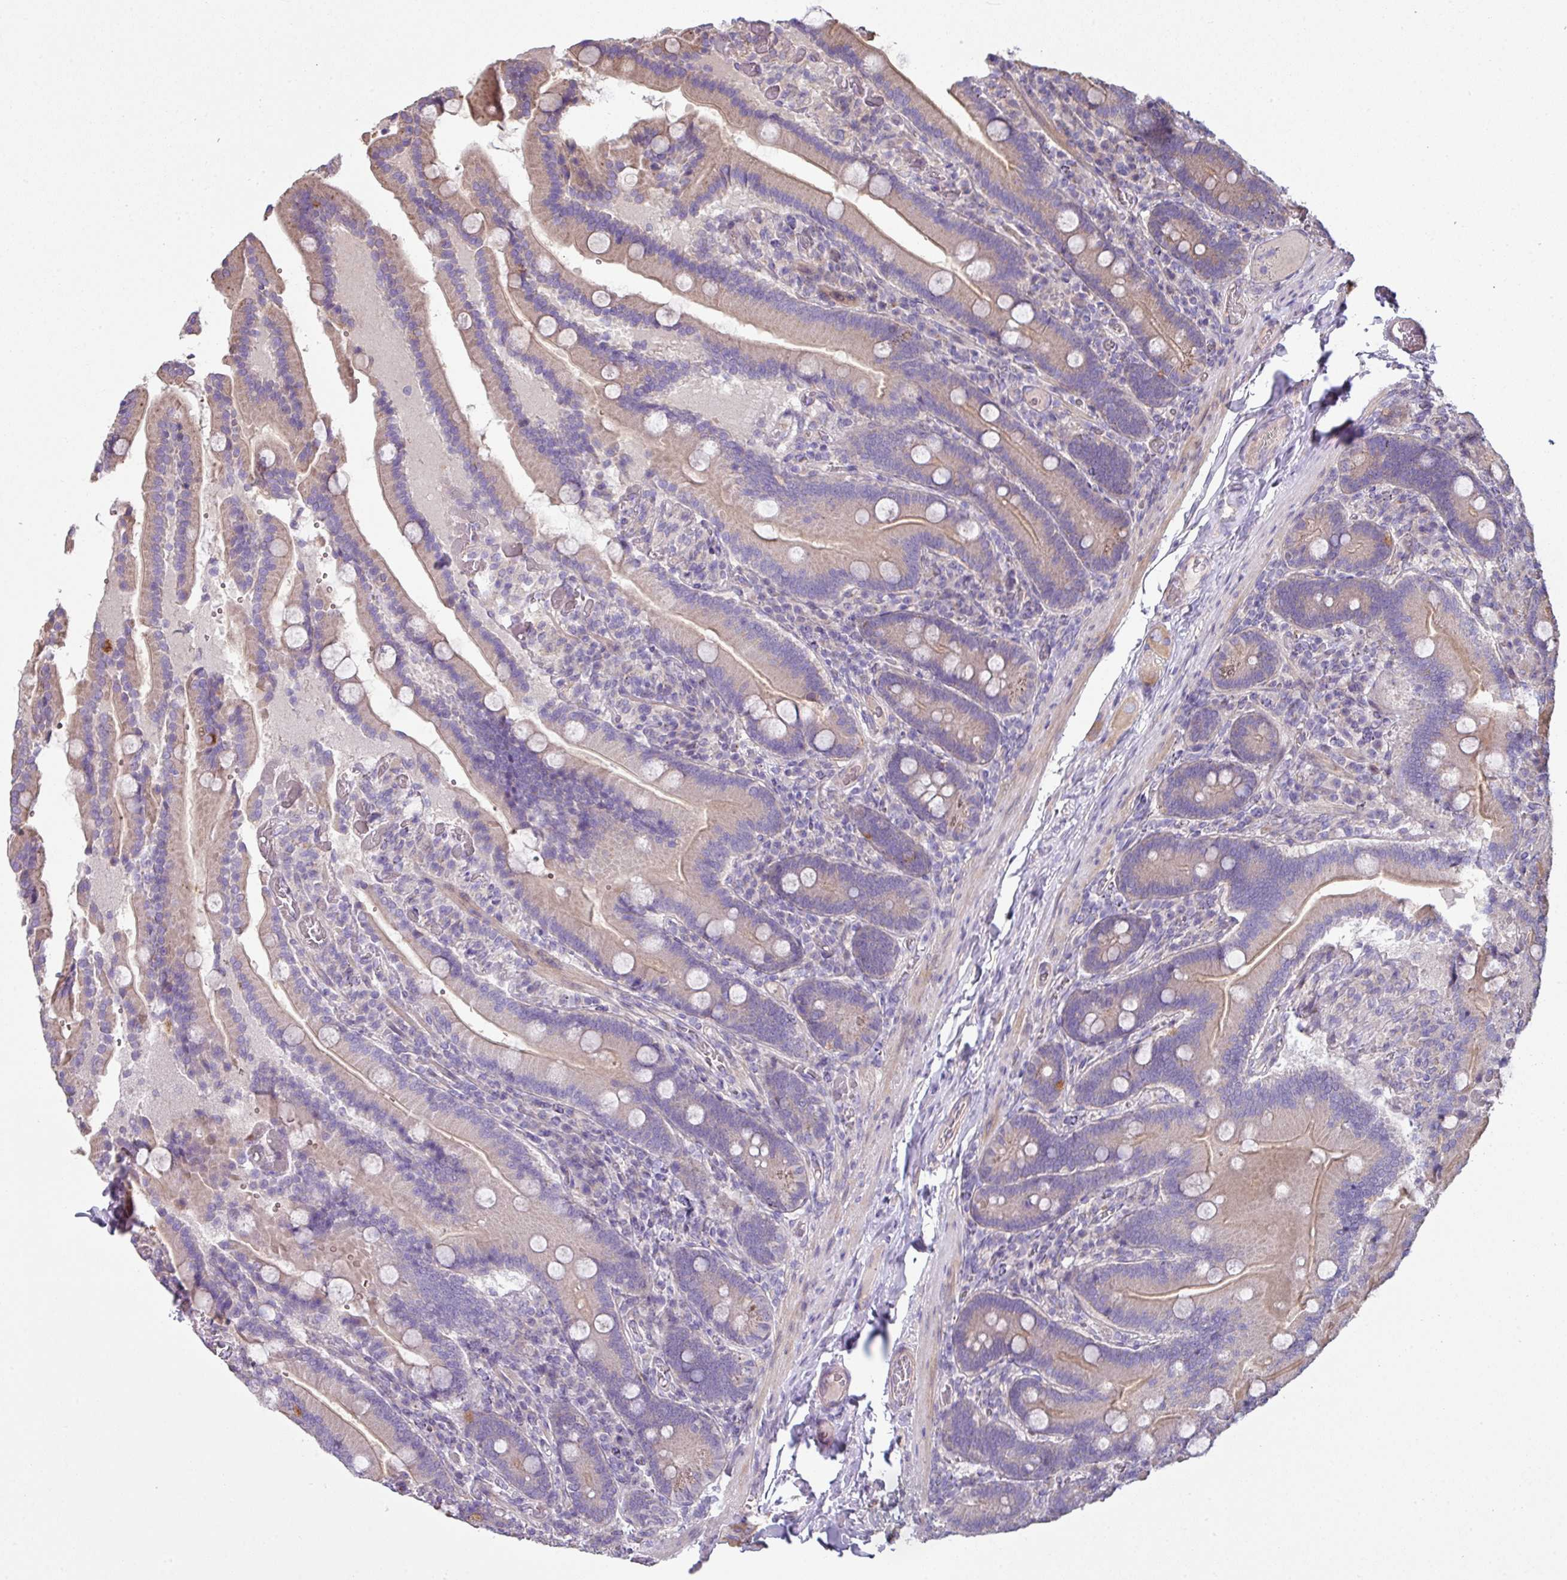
{"staining": {"intensity": "weak", "quantity": "25%-75%", "location": "cytoplasmic/membranous"}, "tissue": "duodenum", "cell_type": "Glandular cells", "image_type": "normal", "snomed": [{"axis": "morphology", "description": "Normal tissue, NOS"}, {"axis": "topography", "description": "Duodenum"}], "caption": "Benign duodenum was stained to show a protein in brown. There is low levels of weak cytoplasmic/membranous staining in about 25%-75% of glandular cells.", "gene": "LRRC9", "patient": {"sex": "female", "age": 62}}